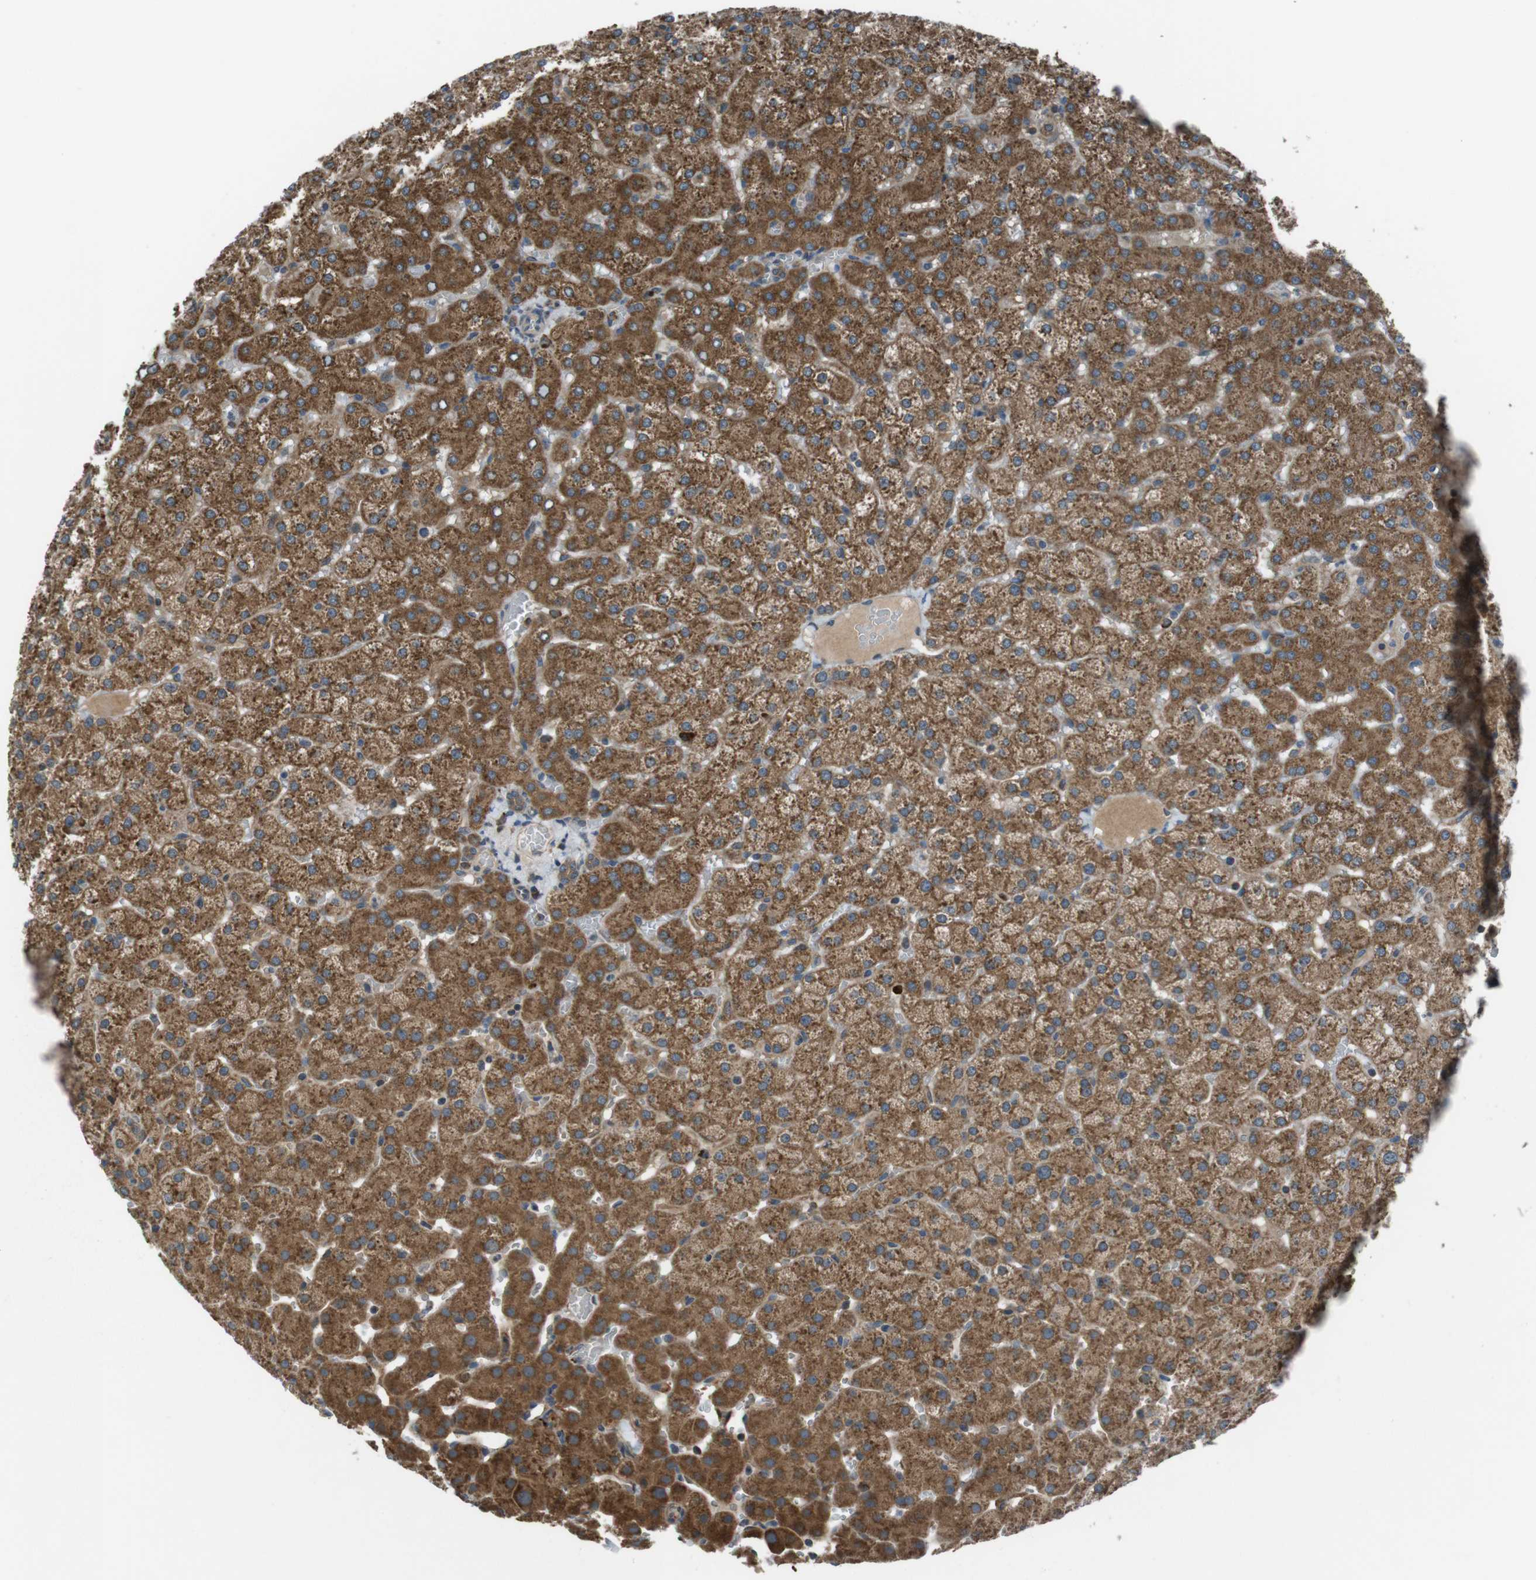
{"staining": {"intensity": "moderate", "quantity": ">75%", "location": "cytoplasmic/membranous"}, "tissue": "liver", "cell_type": "Cholangiocytes", "image_type": "normal", "snomed": [{"axis": "morphology", "description": "Normal tissue, NOS"}, {"axis": "topography", "description": "Liver"}], "caption": "Moderate cytoplasmic/membranous positivity is seen in about >75% of cholangiocytes in benign liver. (Stains: DAB in brown, nuclei in blue, Microscopy: brightfield microscopy at high magnification).", "gene": "SSR3", "patient": {"sex": "female", "age": 32}}